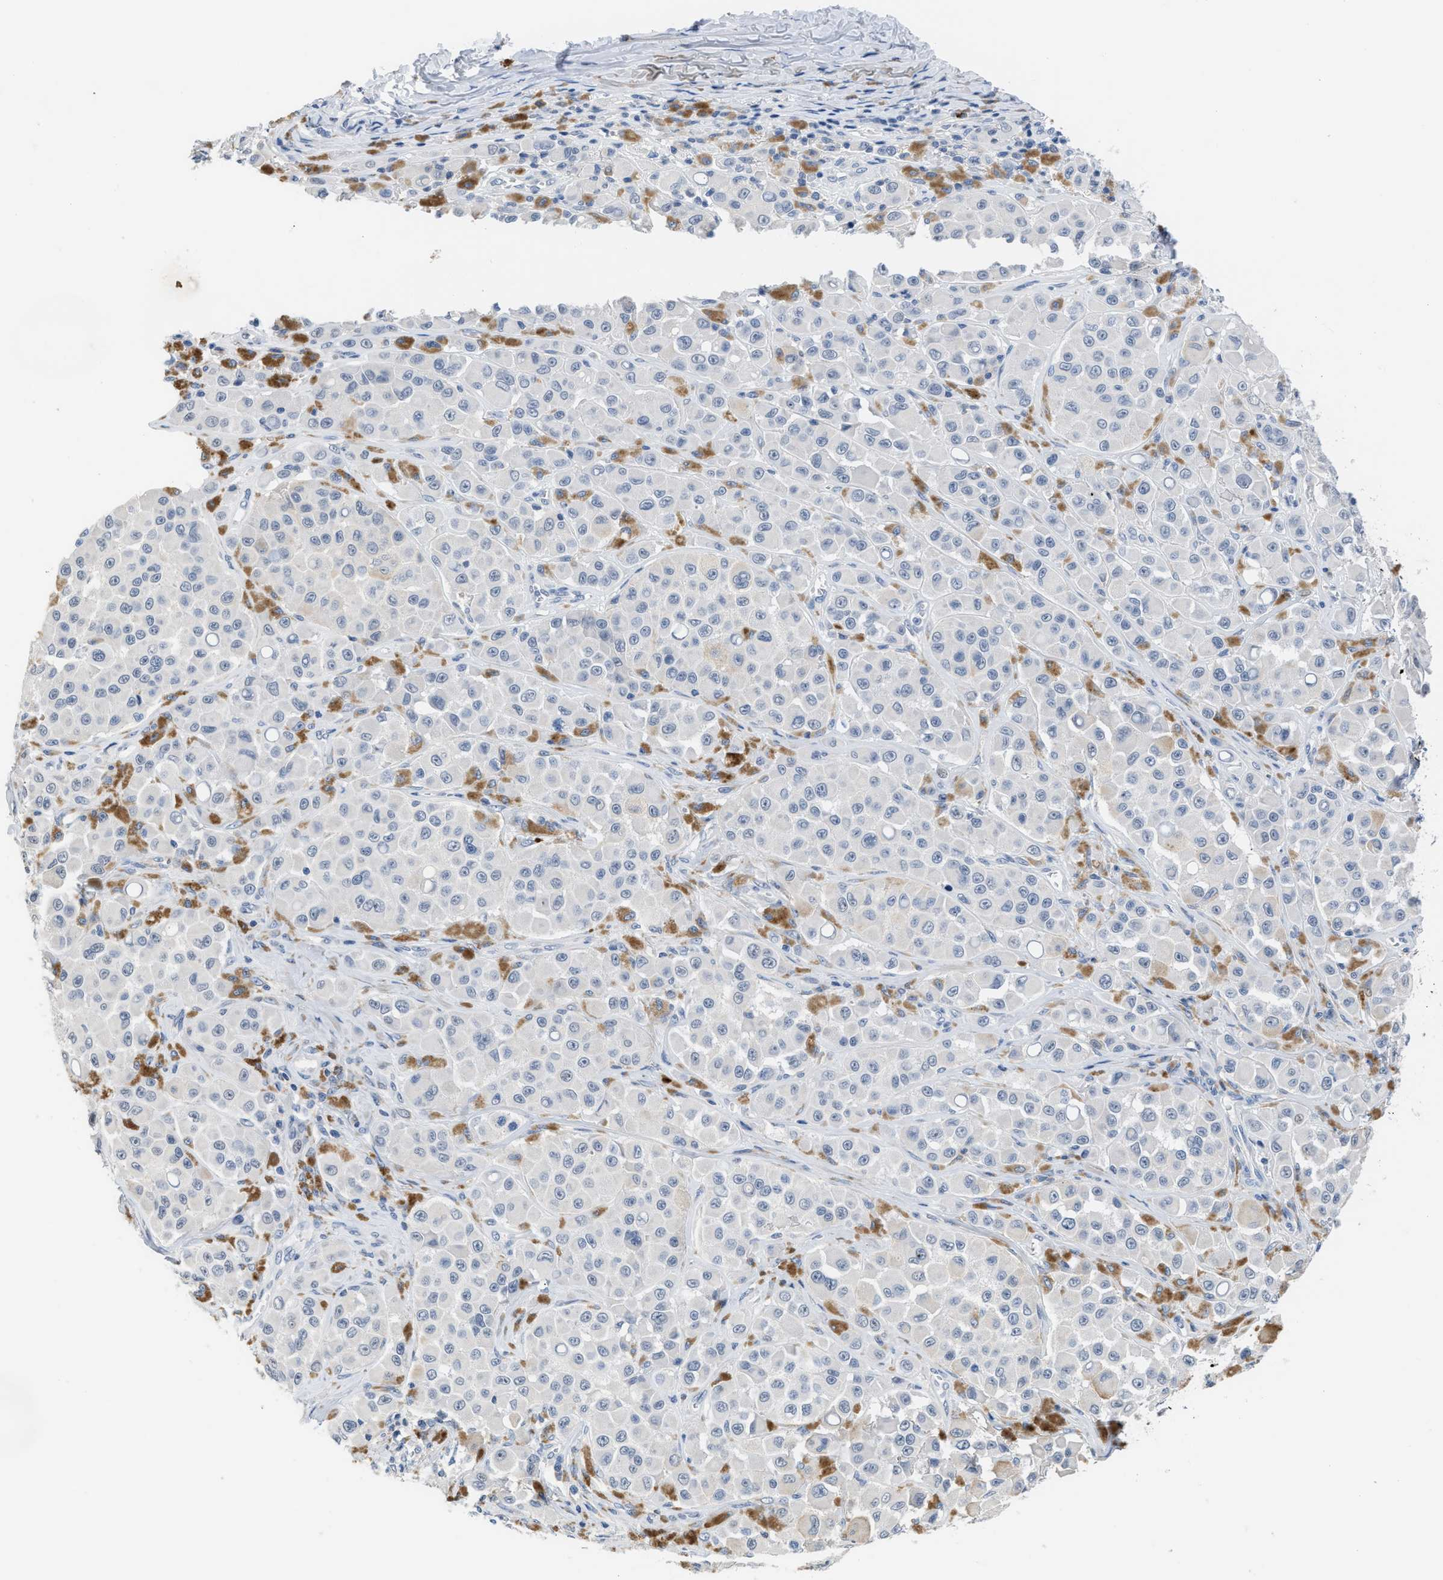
{"staining": {"intensity": "negative", "quantity": "none", "location": "none"}, "tissue": "melanoma", "cell_type": "Tumor cells", "image_type": "cancer", "snomed": [{"axis": "morphology", "description": "Malignant melanoma, NOS"}, {"axis": "topography", "description": "Skin"}], "caption": "DAB (3,3'-diaminobenzidine) immunohistochemical staining of malignant melanoma displays no significant staining in tumor cells.", "gene": "OR9K2", "patient": {"sex": "male", "age": 84}}